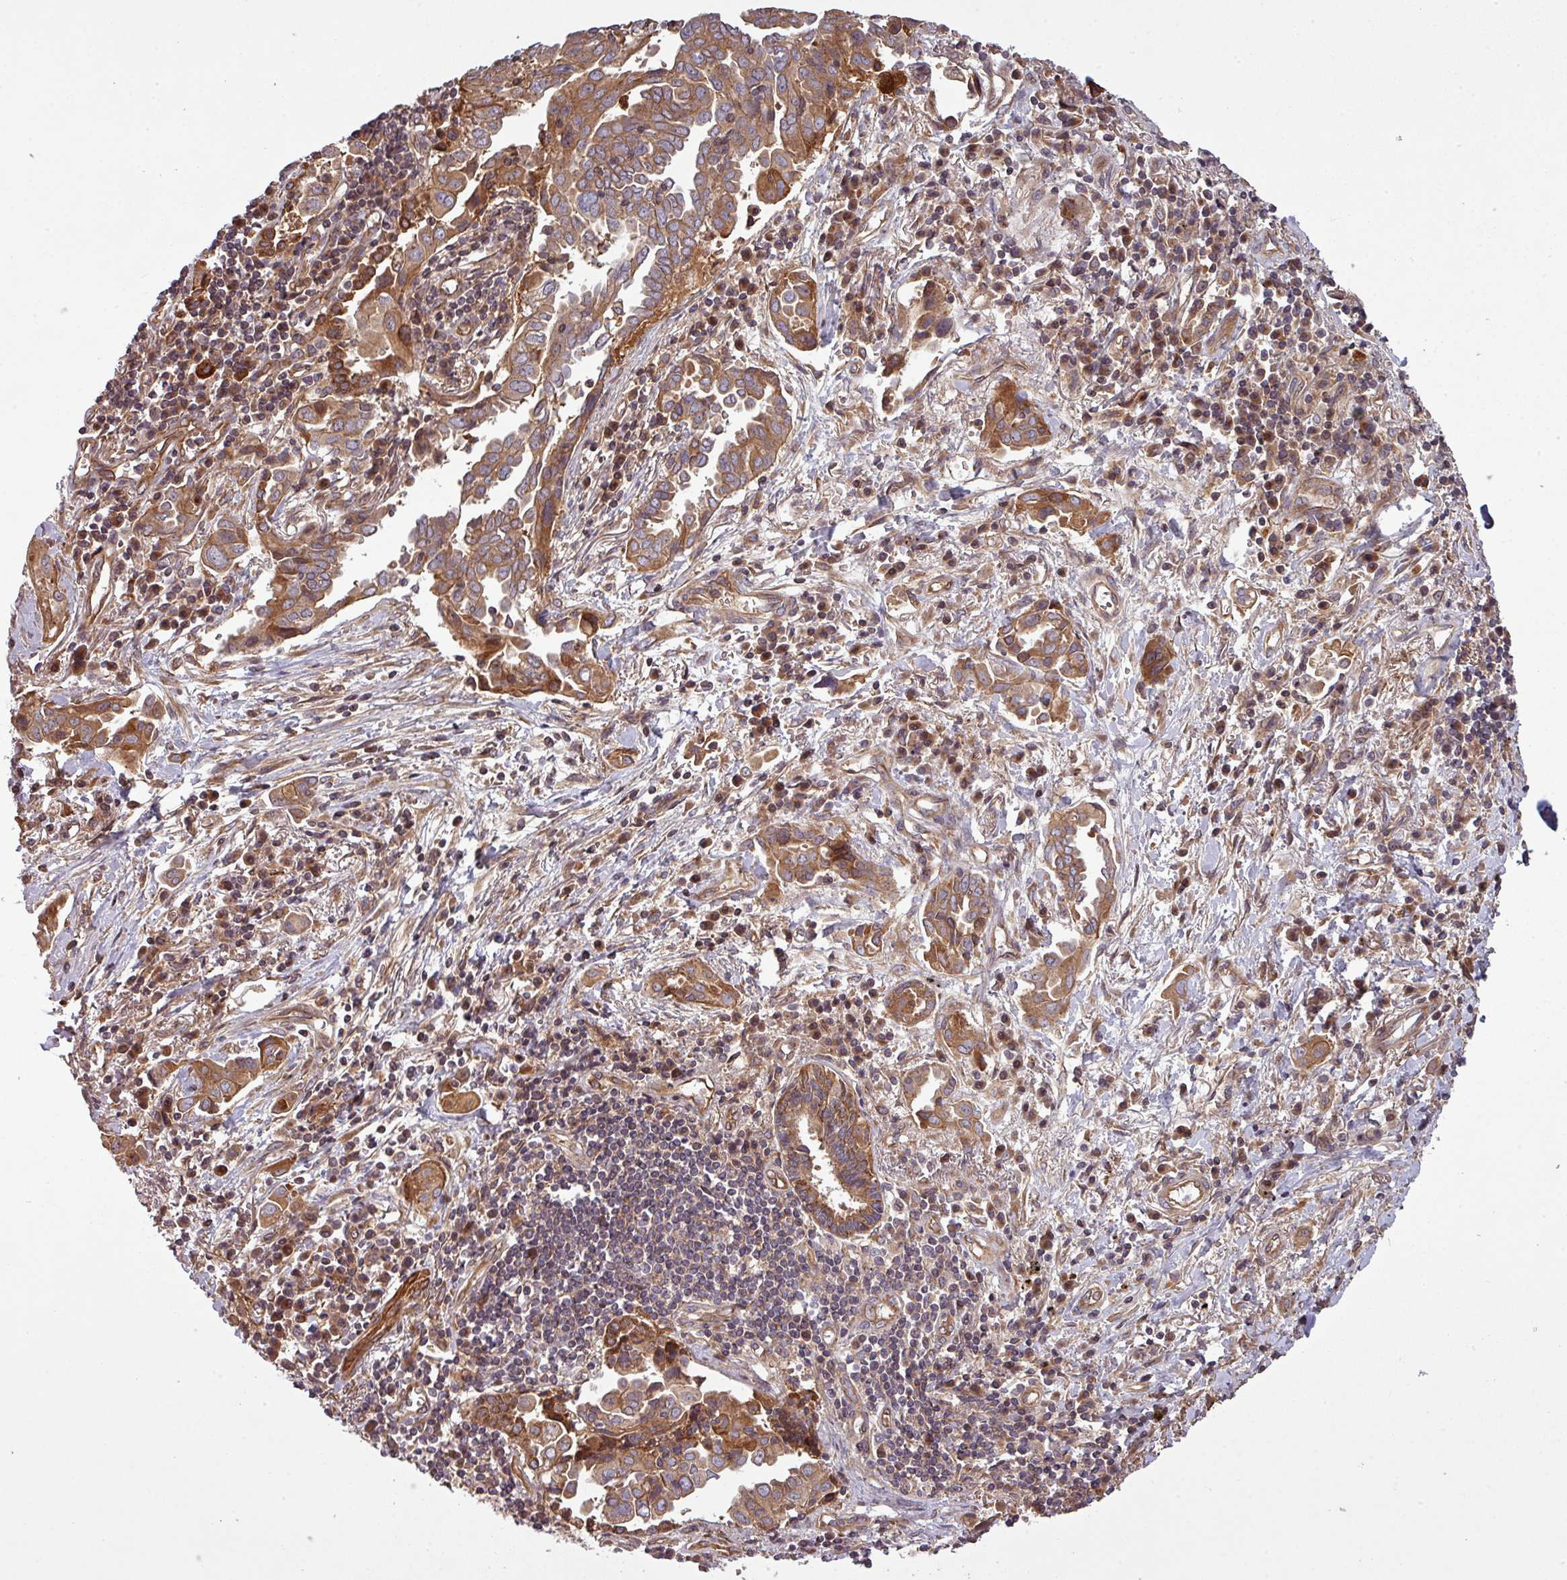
{"staining": {"intensity": "moderate", "quantity": ">75%", "location": "cytoplasmic/membranous"}, "tissue": "lung cancer", "cell_type": "Tumor cells", "image_type": "cancer", "snomed": [{"axis": "morphology", "description": "Adenocarcinoma, NOS"}, {"axis": "topography", "description": "Lung"}], "caption": "About >75% of tumor cells in lung cancer (adenocarcinoma) show moderate cytoplasmic/membranous protein positivity as visualized by brown immunohistochemical staining.", "gene": "SNRNP25", "patient": {"sex": "male", "age": 76}}